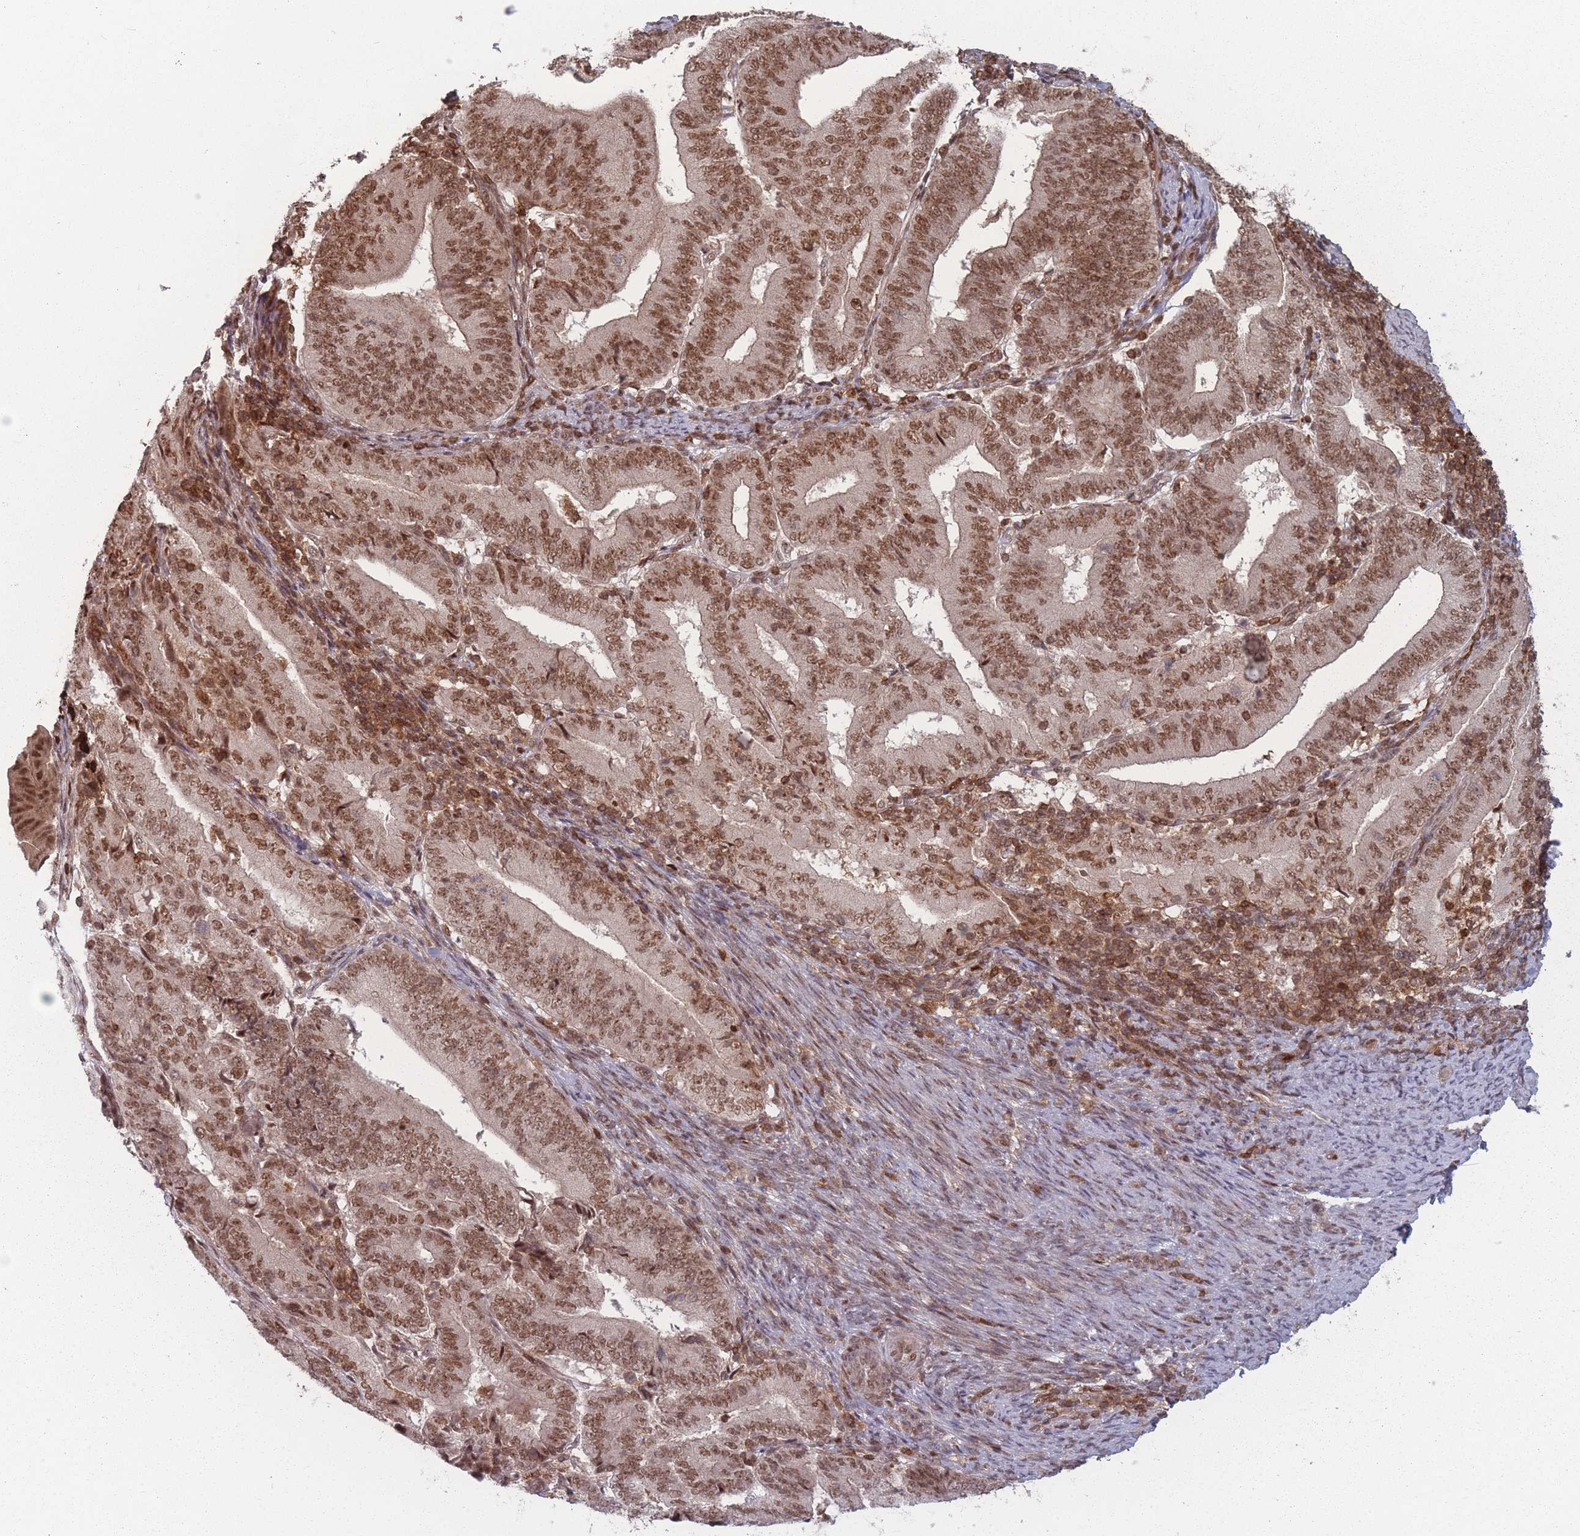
{"staining": {"intensity": "moderate", "quantity": ">75%", "location": "nuclear"}, "tissue": "endometrial cancer", "cell_type": "Tumor cells", "image_type": "cancer", "snomed": [{"axis": "morphology", "description": "Adenocarcinoma, NOS"}, {"axis": "topography", "description": "Endometrium"}], "caption": "Endometrial cancer (adenocarcinoma) was stained to show a protein in brown. There is medium levels of moderate nuclear expression in about >75% of tumor cells.", "gene": "WDR55", "patient": {"sex": "female", "age": 70}}